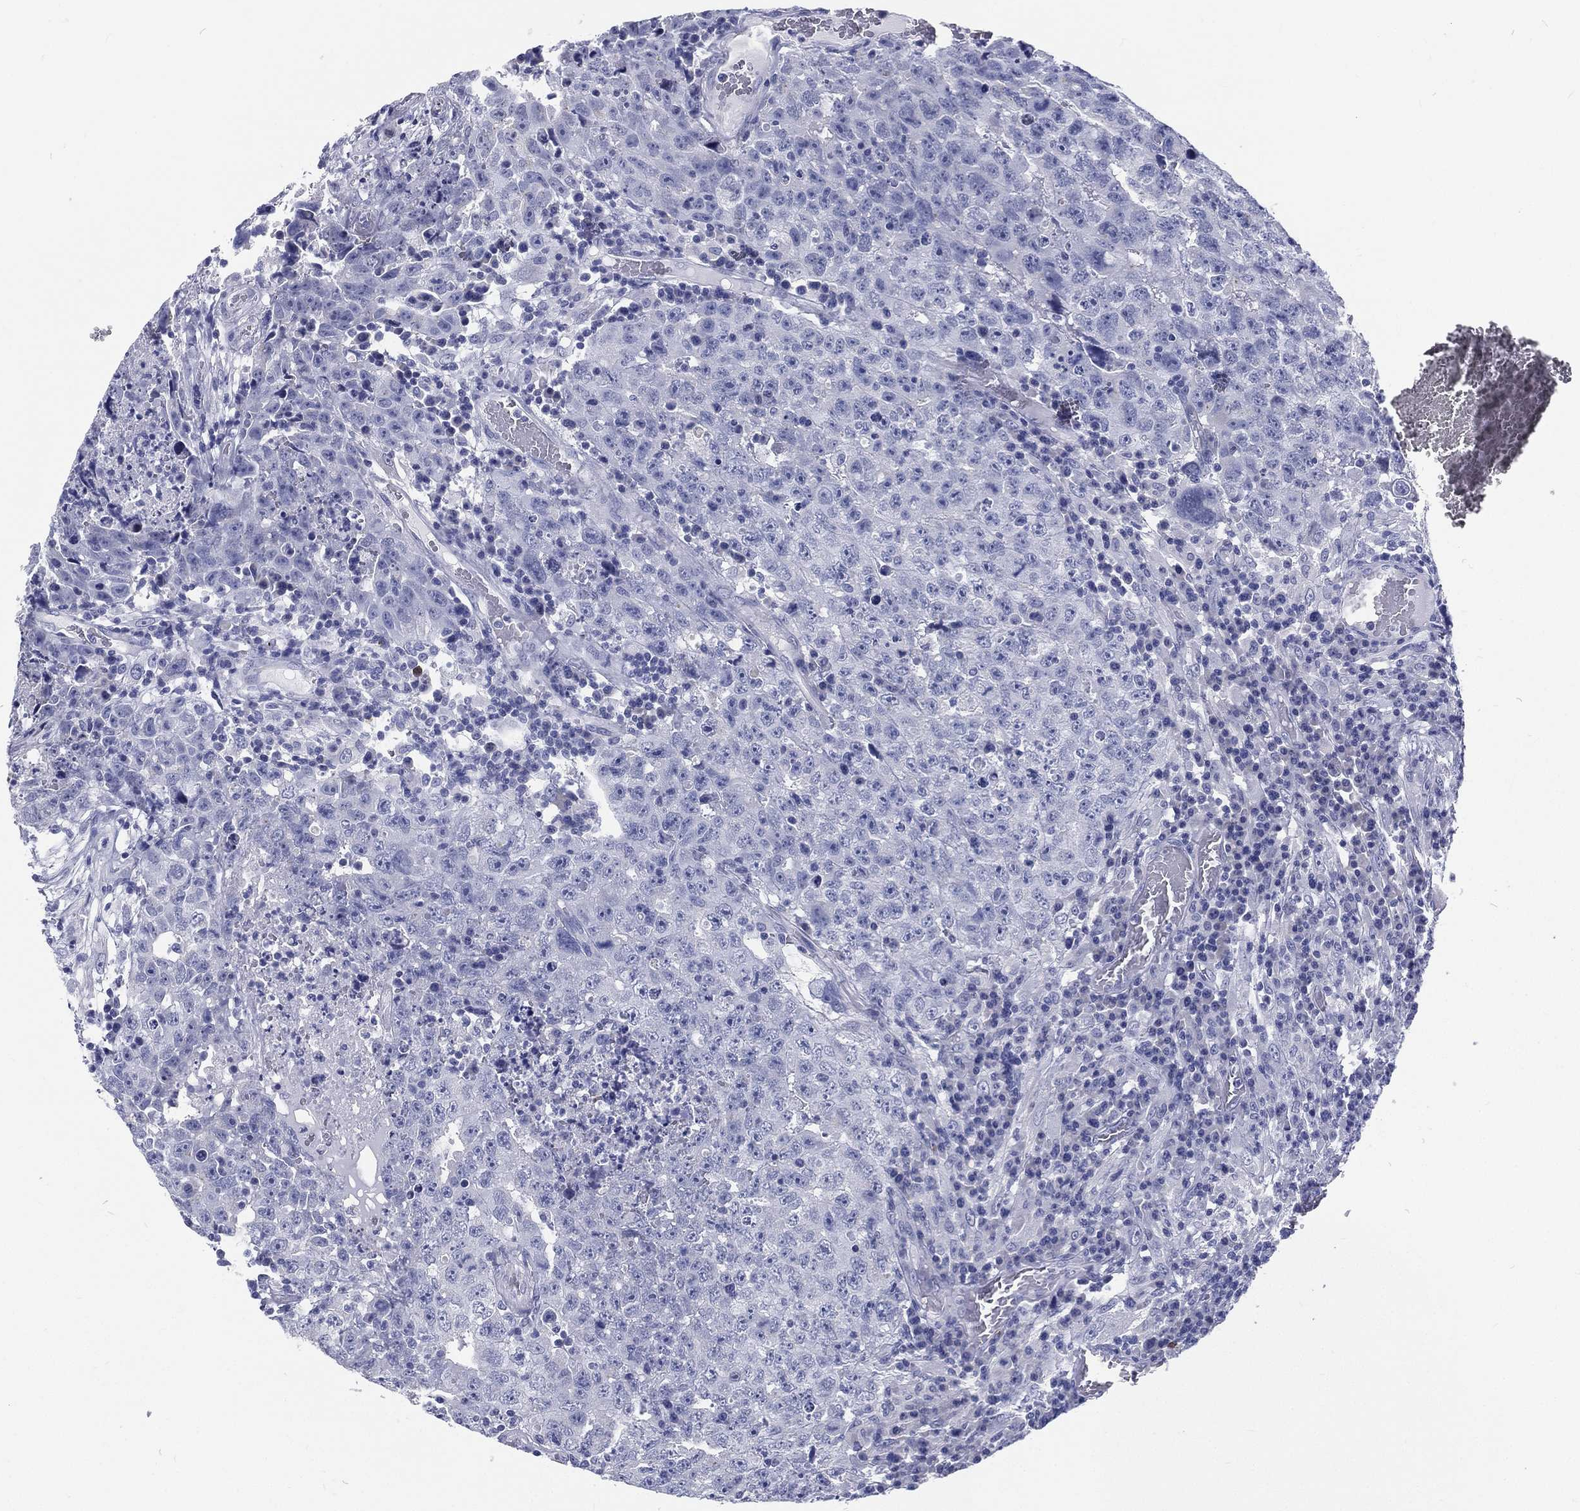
{"staining": {"intensity": "negative", "quantity": "none", "location": "none"}, "tissue": "testis cancer", "cell_type": "Tumor cells", "image_type": "cancer", "snomed": [{"axis": "morphology", "description": "Necrosis, NOS"}, {"axis": "morphology", "description": "Carcinoma, Embryonal, NOS"}, {"axis": "topography", "description": "Testis"}], "caption": "An immunohistochemistry (IHC) image of embryonal carcinoma (testis) is shown. There is no staining in tumor cells of embryonal carcinoma (testis).", "gene": "RSPH4A", "patient": {"sex": "male", "age": 19}}